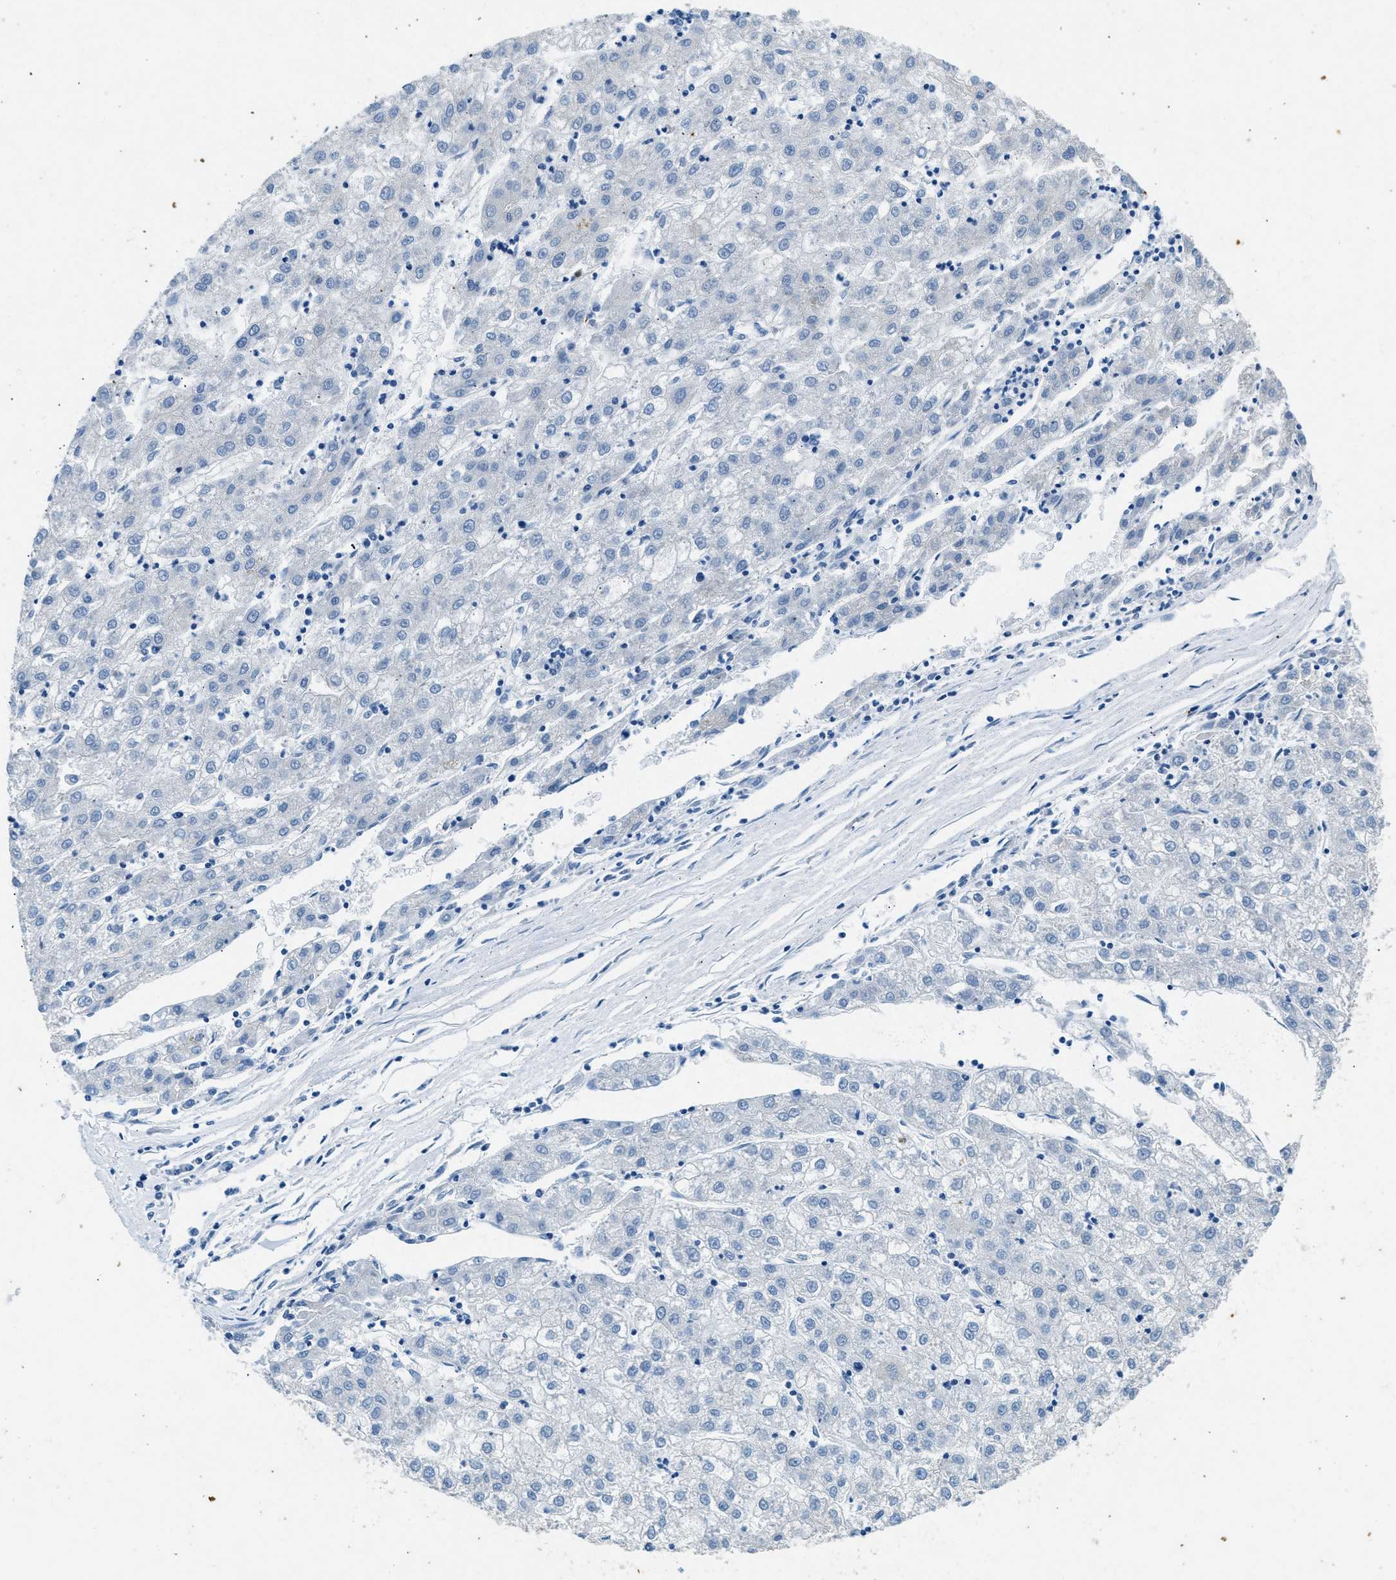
{"staining": {"intensity": "negative", "quantity": "none", "location": "none"}, "tissue": "liver cancer", "cell_type": "Tumor cells", "image_type": "cancer", "snomed": [{"axis": "morphology", "description": "Carcinoma, Hepatocellular, NOS"}, {"axis": "topography", "description": "Liver"}], "caption": "Liver hepatocellular carcinoma stained for a protein using immunohistochemistry (IHC) demonstrates no staining tumor cells.", "gene": "CFAP20", "patient": {"sex": "male", "age": 72}}